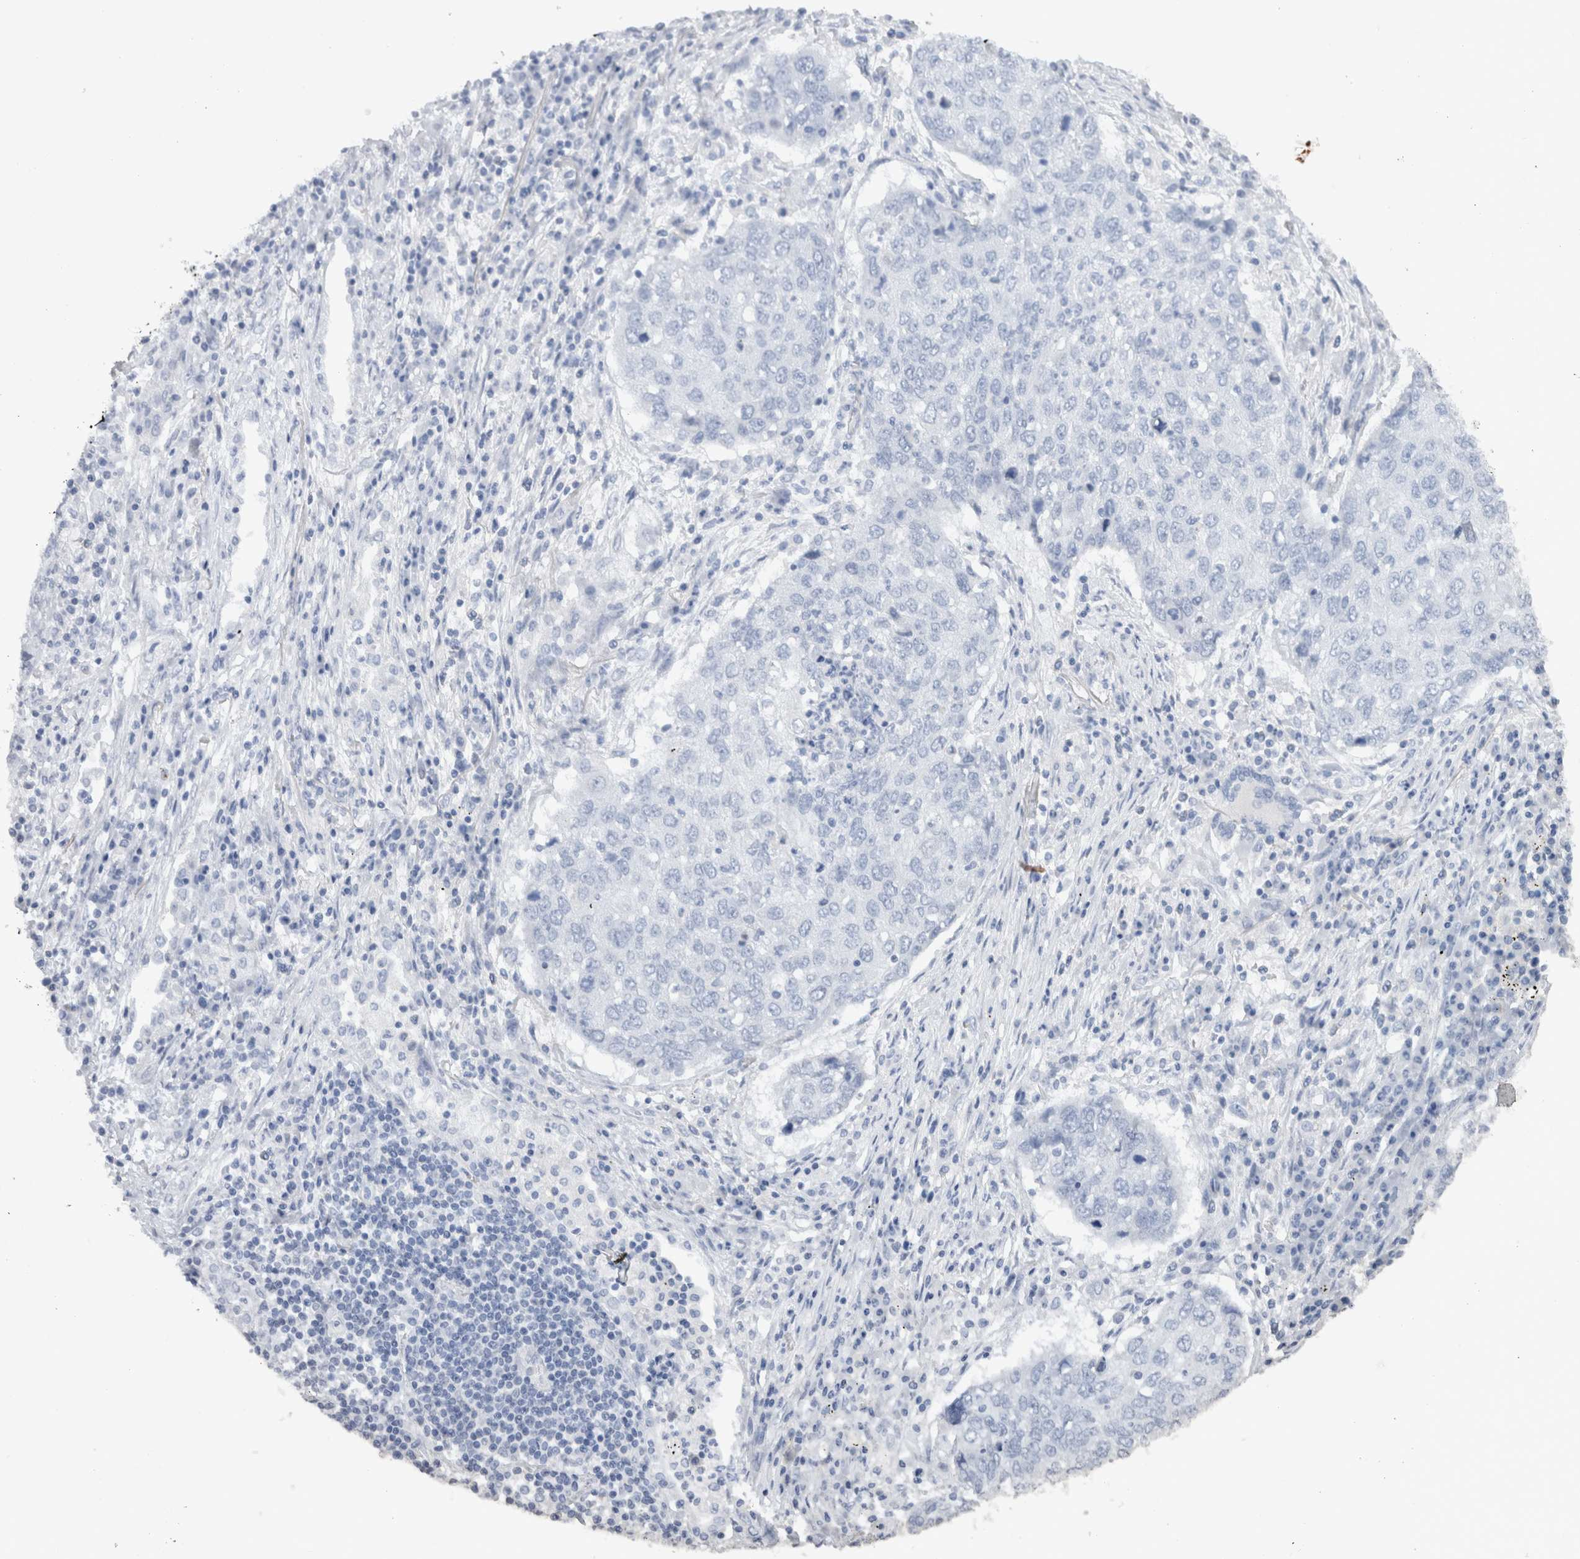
{"staining": {"intensity": "negative", "quantity": "none", "location": "none"}, "tissue": "lung cancer", "cell_type": "Tumor cells", "image_type": "cancer", "snomed": [{"axis": "morphology", "description": "Squamous cell carcinoma, NOS"}, {"axis": "topography", "description": "Lung"}], "caption": "Human squamous cell carcinoma (lung) stained for a protein using immunohistochemistry exhibits no staining in tumor cells.", "gene": "C9orf50", "patient": {"sex": "female", "age": 63}}